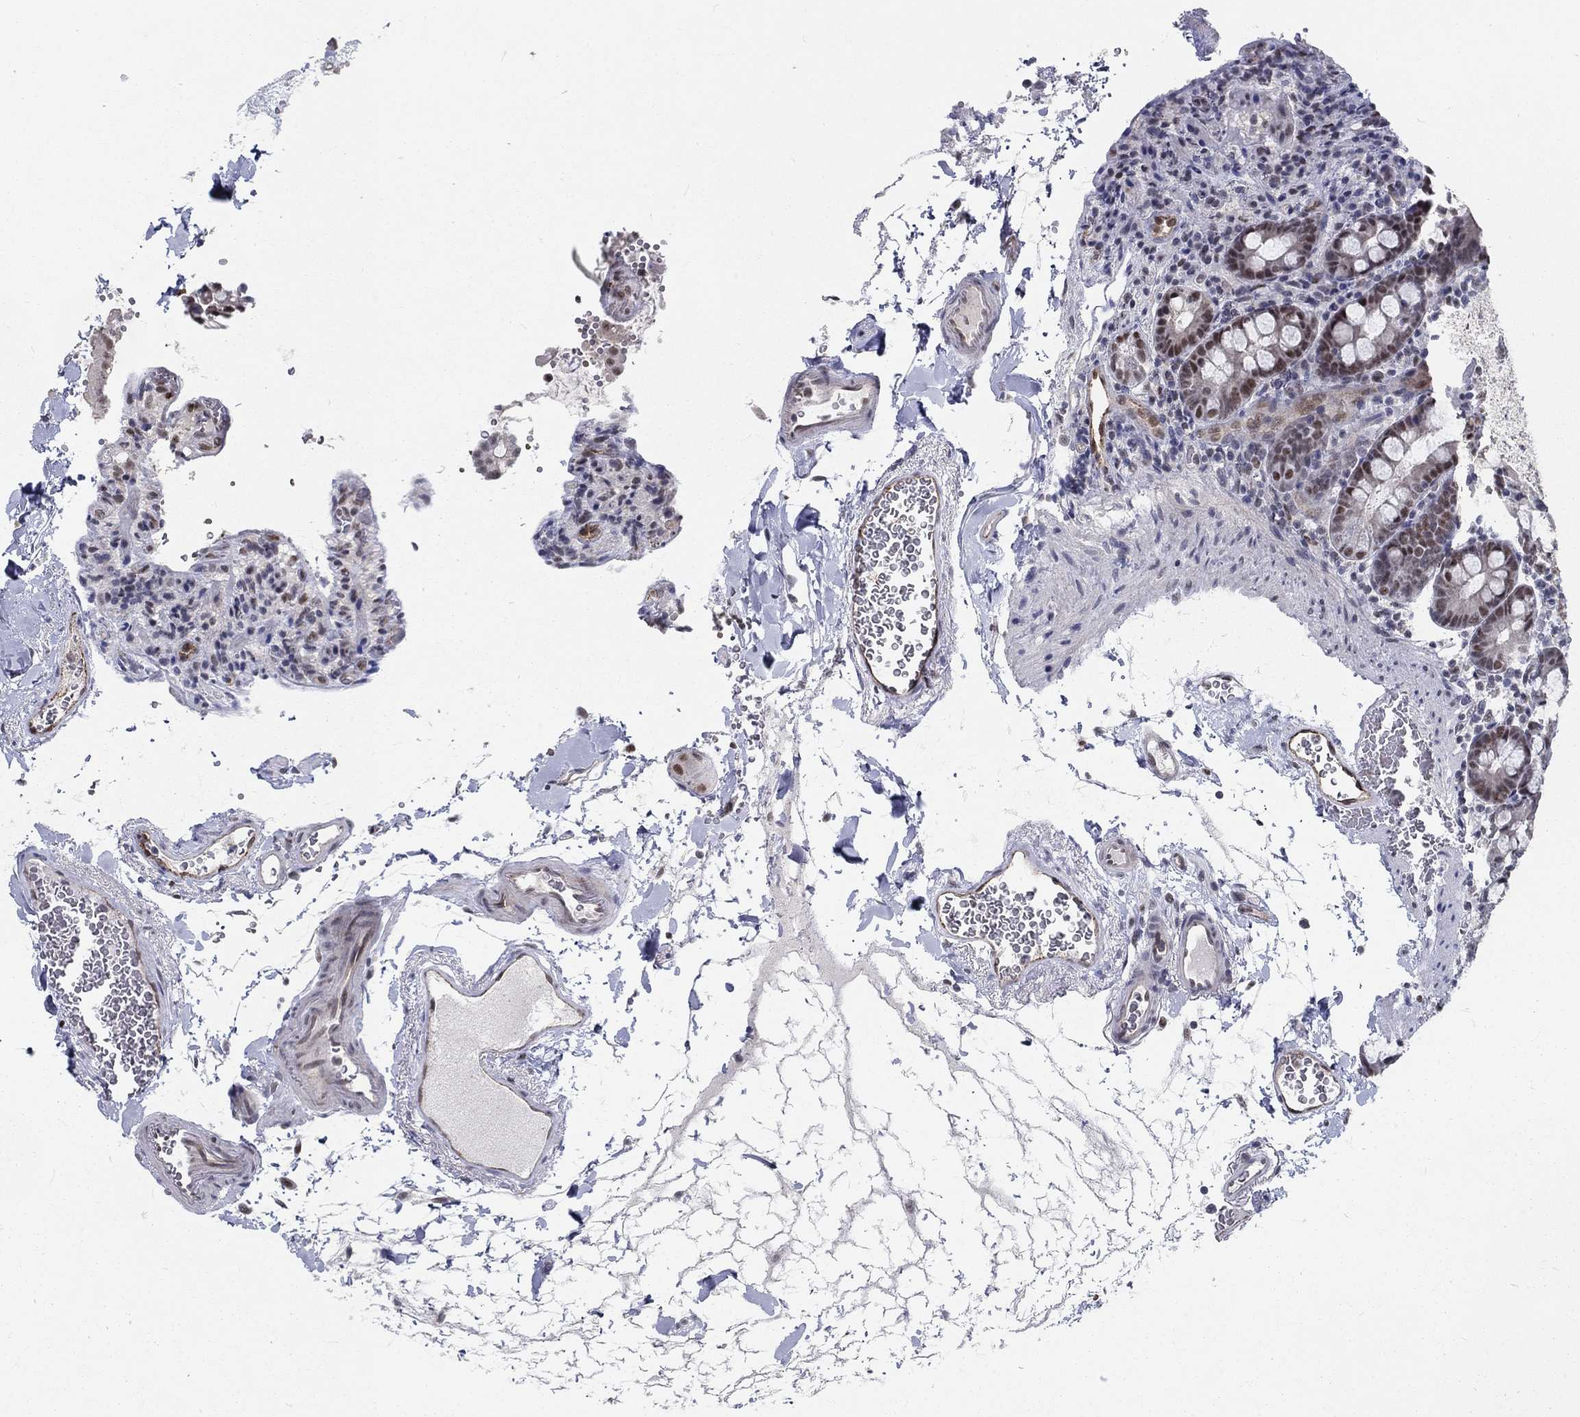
{"staining": {"intensity": "moderate", "quantity": "<25%", "location": "nuclear"}, "tissue": "duodenum", "cell_type": "Glandular cells", "image_type": "normal", "snomed": [{"axis": "morphology", "description": "Normal tissue, NOS"}, {"axis": "topography", "description": "Duodenum"}], "caption": "Duodenum stained with DAB immunohistochemistry (IHC) displays low levels of moderate nuclear positivity in approximately <25% of glandular cells. (DAB = brown stain, brightfield microscopy at high magnification).", "gene": "ZBED1", "patient": {"sex": "male", "age": 59}}